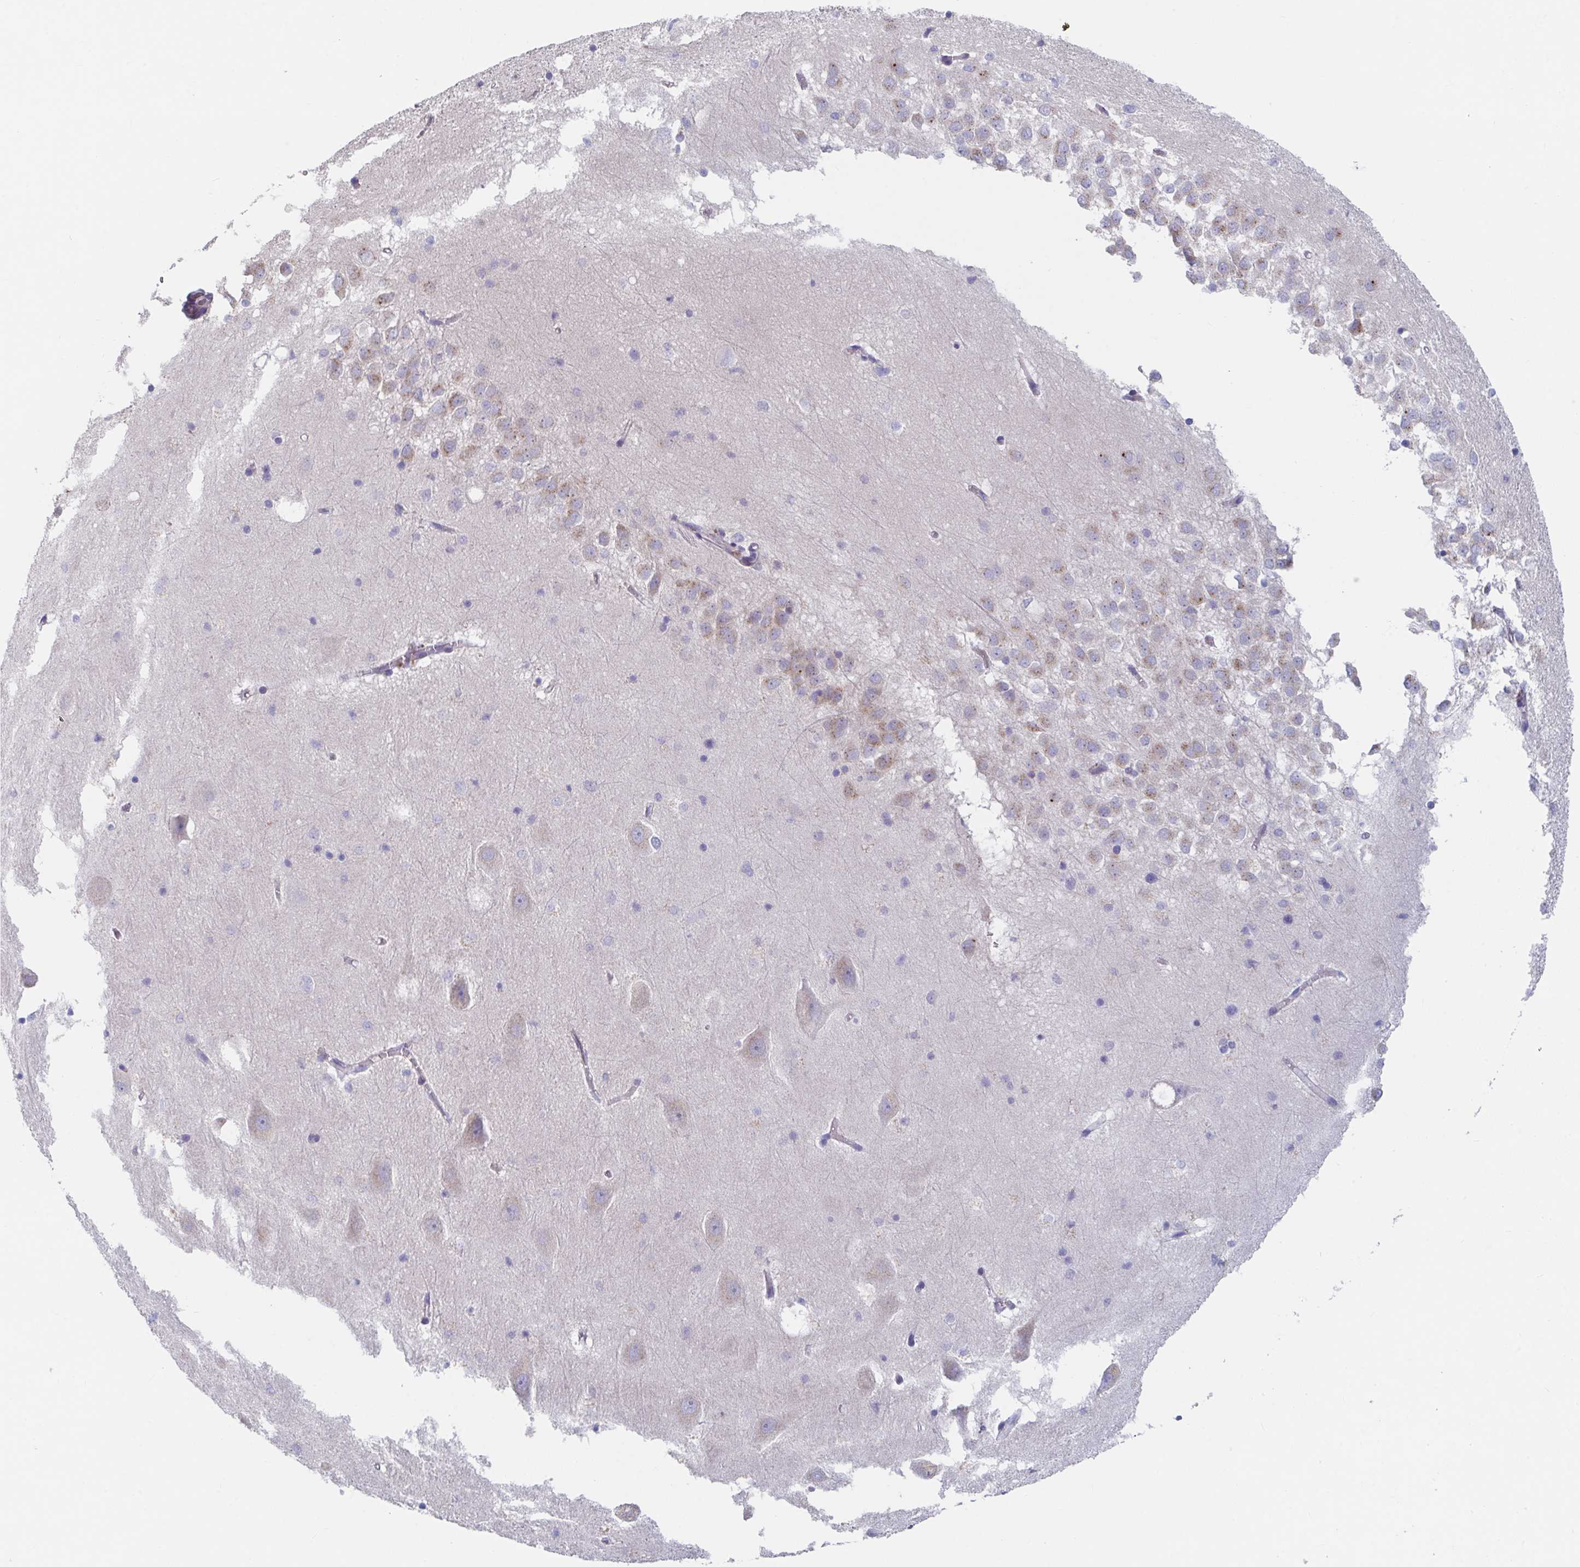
{"staining": {"intensity": "negative", "quantity": "none", "location": "none"}, "tissue": "hippocampus", "cell_type": "Glial cells", "image_type": "normal", "snomed": [{"axis": "morphology", "description": "Normal tissue, NOS"}, {"axis": "topography", "description": "Hippocampus"}], "caption": "This photomicrograph is of unremarkable hippocampus stained with IHC to label a protein in brown with the nuclei are counter-stained blue. There is no staining in glial cells. (DAB (3,3'-diaminobenzidine) immunohistochemistry (IHC), high magnification).", "gene": "KCNK5", "patient": {"sex": "male", "age": 58}}